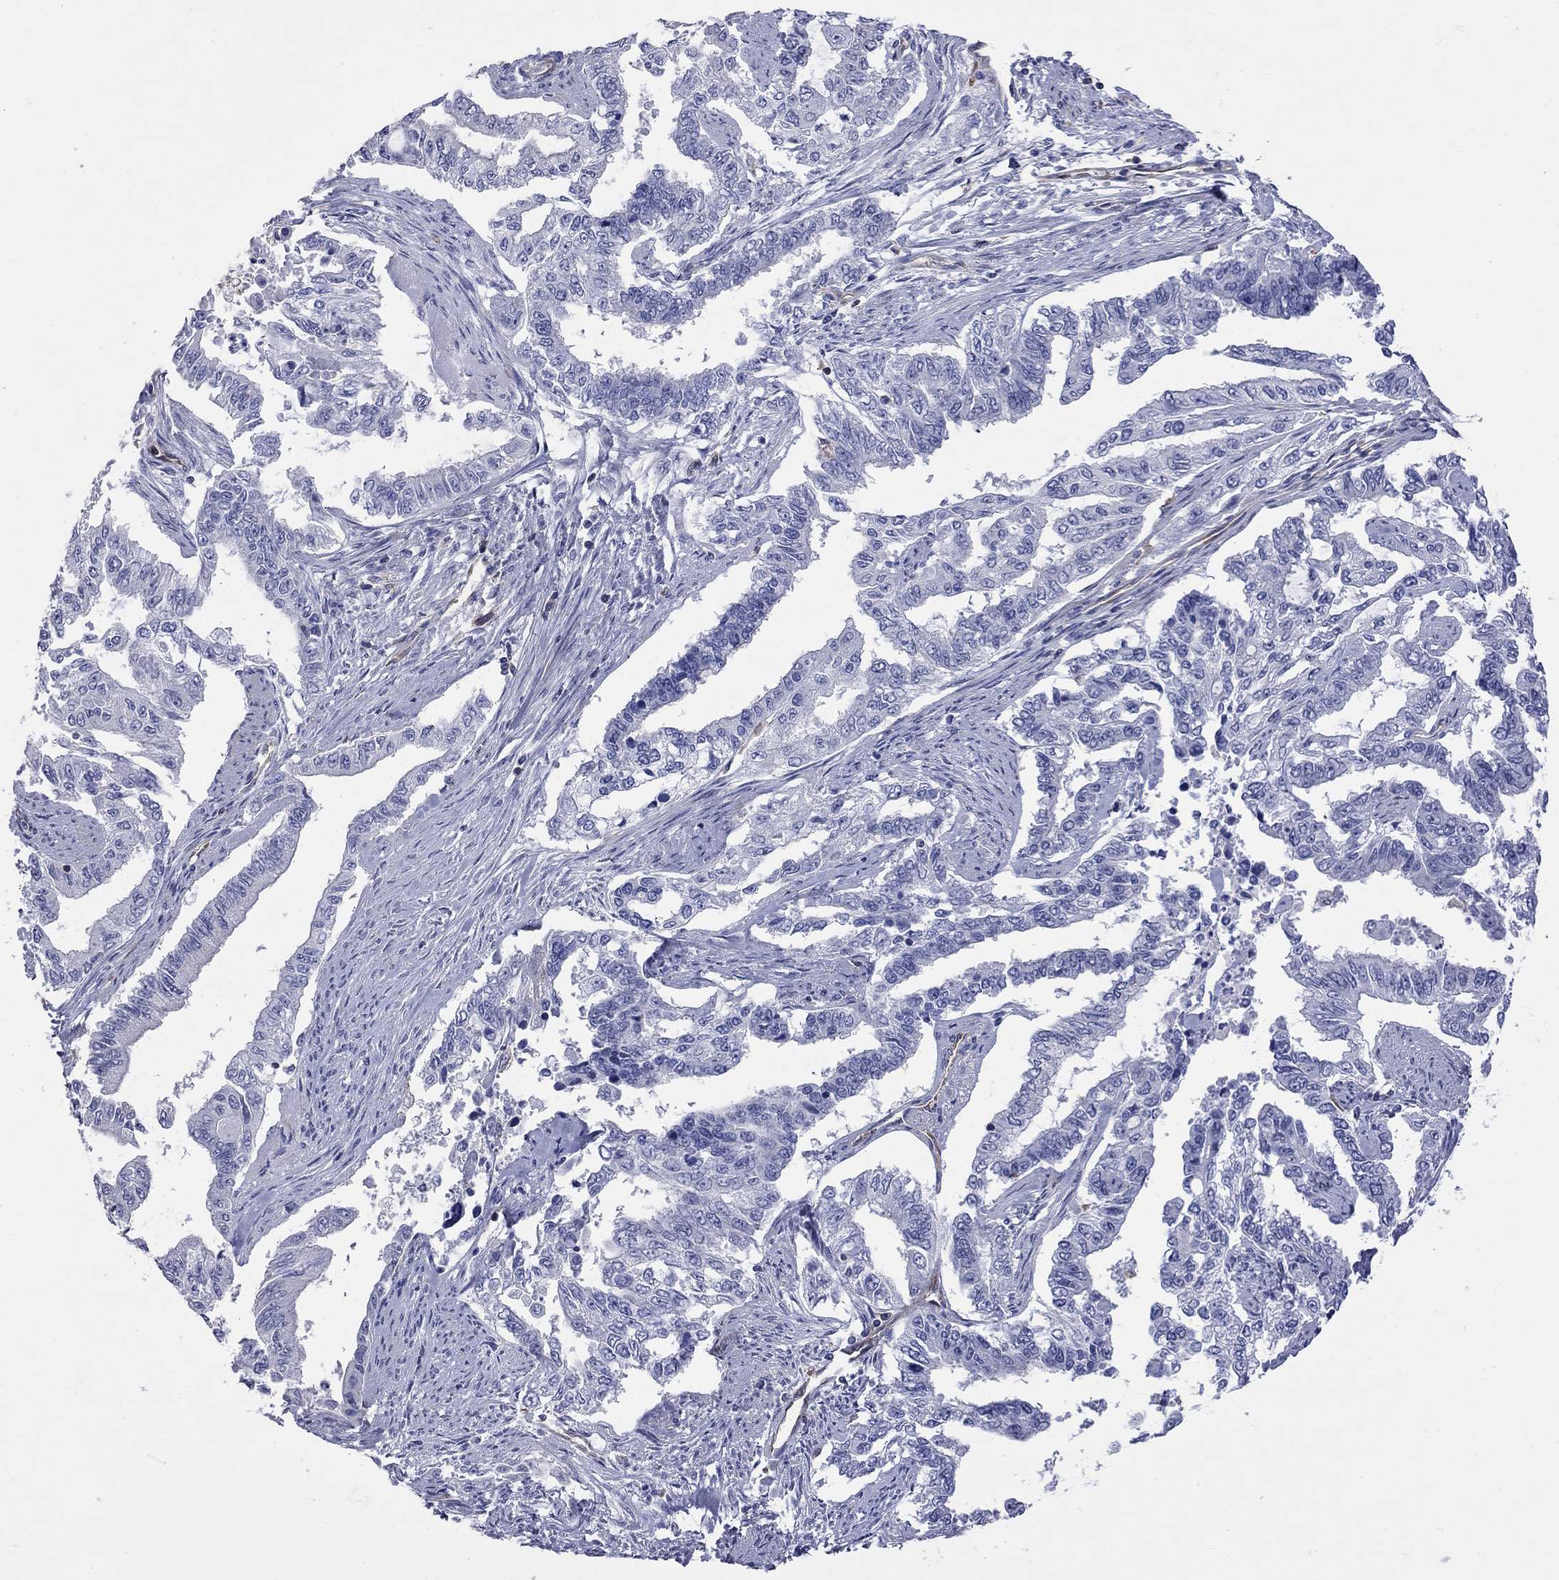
{"staining": {"intensity": "negative", "quantity": "none", "location": "none"}, "tissue": "endometrial cancer", "cell_type": "Tumor cells", "image_type": "cancer", "snomed": [{"axis": "morphology", "description": "Adenocarcinoma, NOS"}, {"axis": "topography", "description": "Uterus"}], "caption": "Immunohistochemical staining of human endometrial cancer displays no significant positivity in tumor cells.", "gene": "ABI3", "patient": {"sex": "female", "age": 59}}